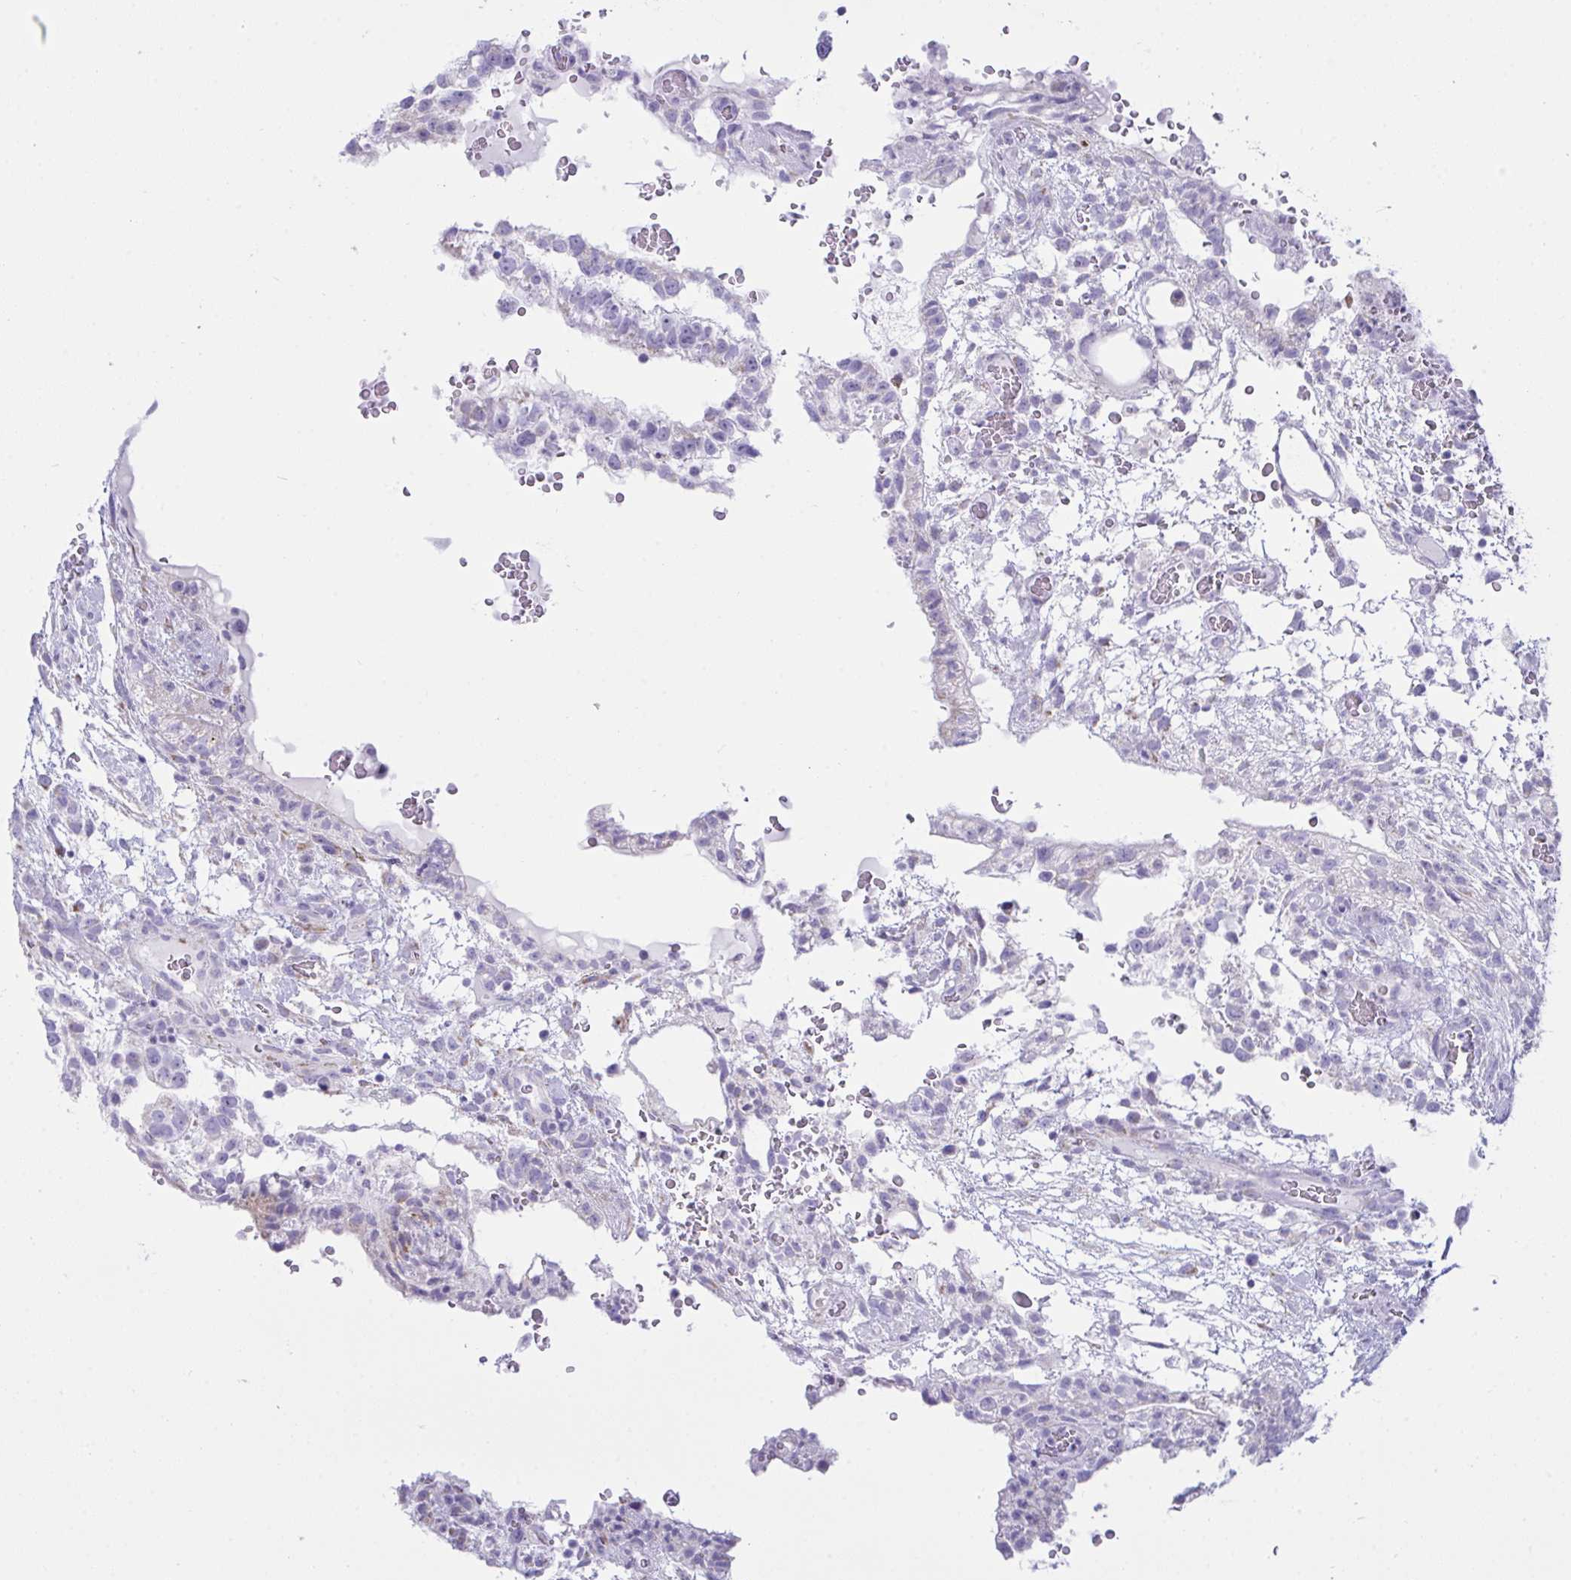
{"staining": {"intensity": "negative", "quantity": "none", "location": "none"}, "tissue": "testis cancer", "cell_type": "Tumor cells", "image_type": "cancer", "snomed": [{"axis": "morphology", "description": "Carcinoma, Embryonal, NOS"}, {"axis": "topography", "description": "Testis"}], "caption": "Immunohistochemical staining of human embryonal carcinoma (testis) shows no significant staining in tumor cells.", "gene": "BBS1", "patient": {"sex": "male", "age": 32}}